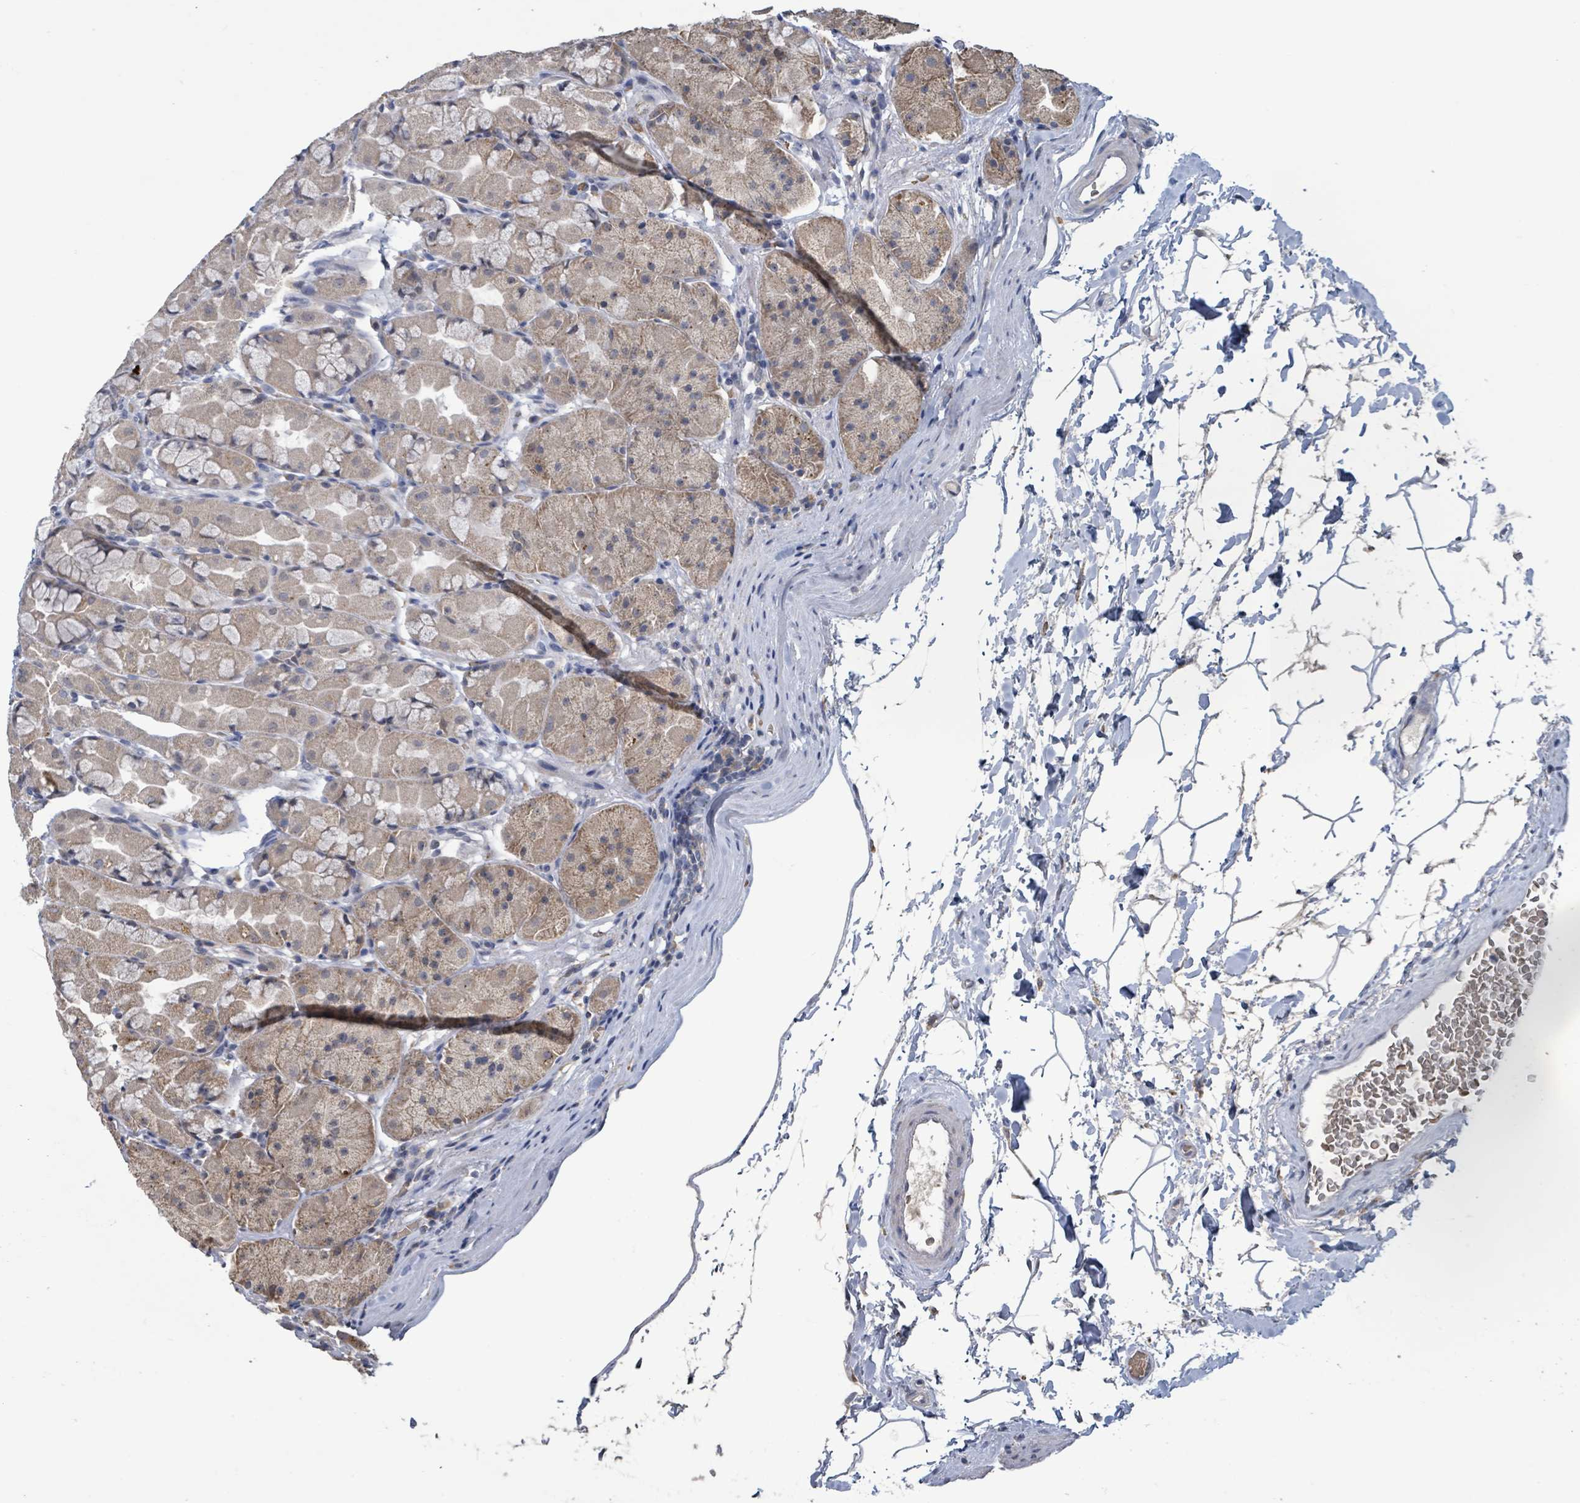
{"staining": {"intensity": "moderate", "quantity": "<25%", "location": "cytoplasmic/membranous"}, "tissue": "stomach", "cell_type": "Glandular cells", "image_type": "normal", "snomed": [{"axis": "morphology", "description": "Normal tissue, NOS"}, {"axis": "topography", "description": "Stomach"}], "caption": "Immunohistochemistry image of normal stomach stained for a protein (brown), which reveals low levels of moderate cytoplasmic/membranous positivity in about <25% of glandular cells.", "gene": "SEBOX", "patient": {"sex": "male", "age": 57}}